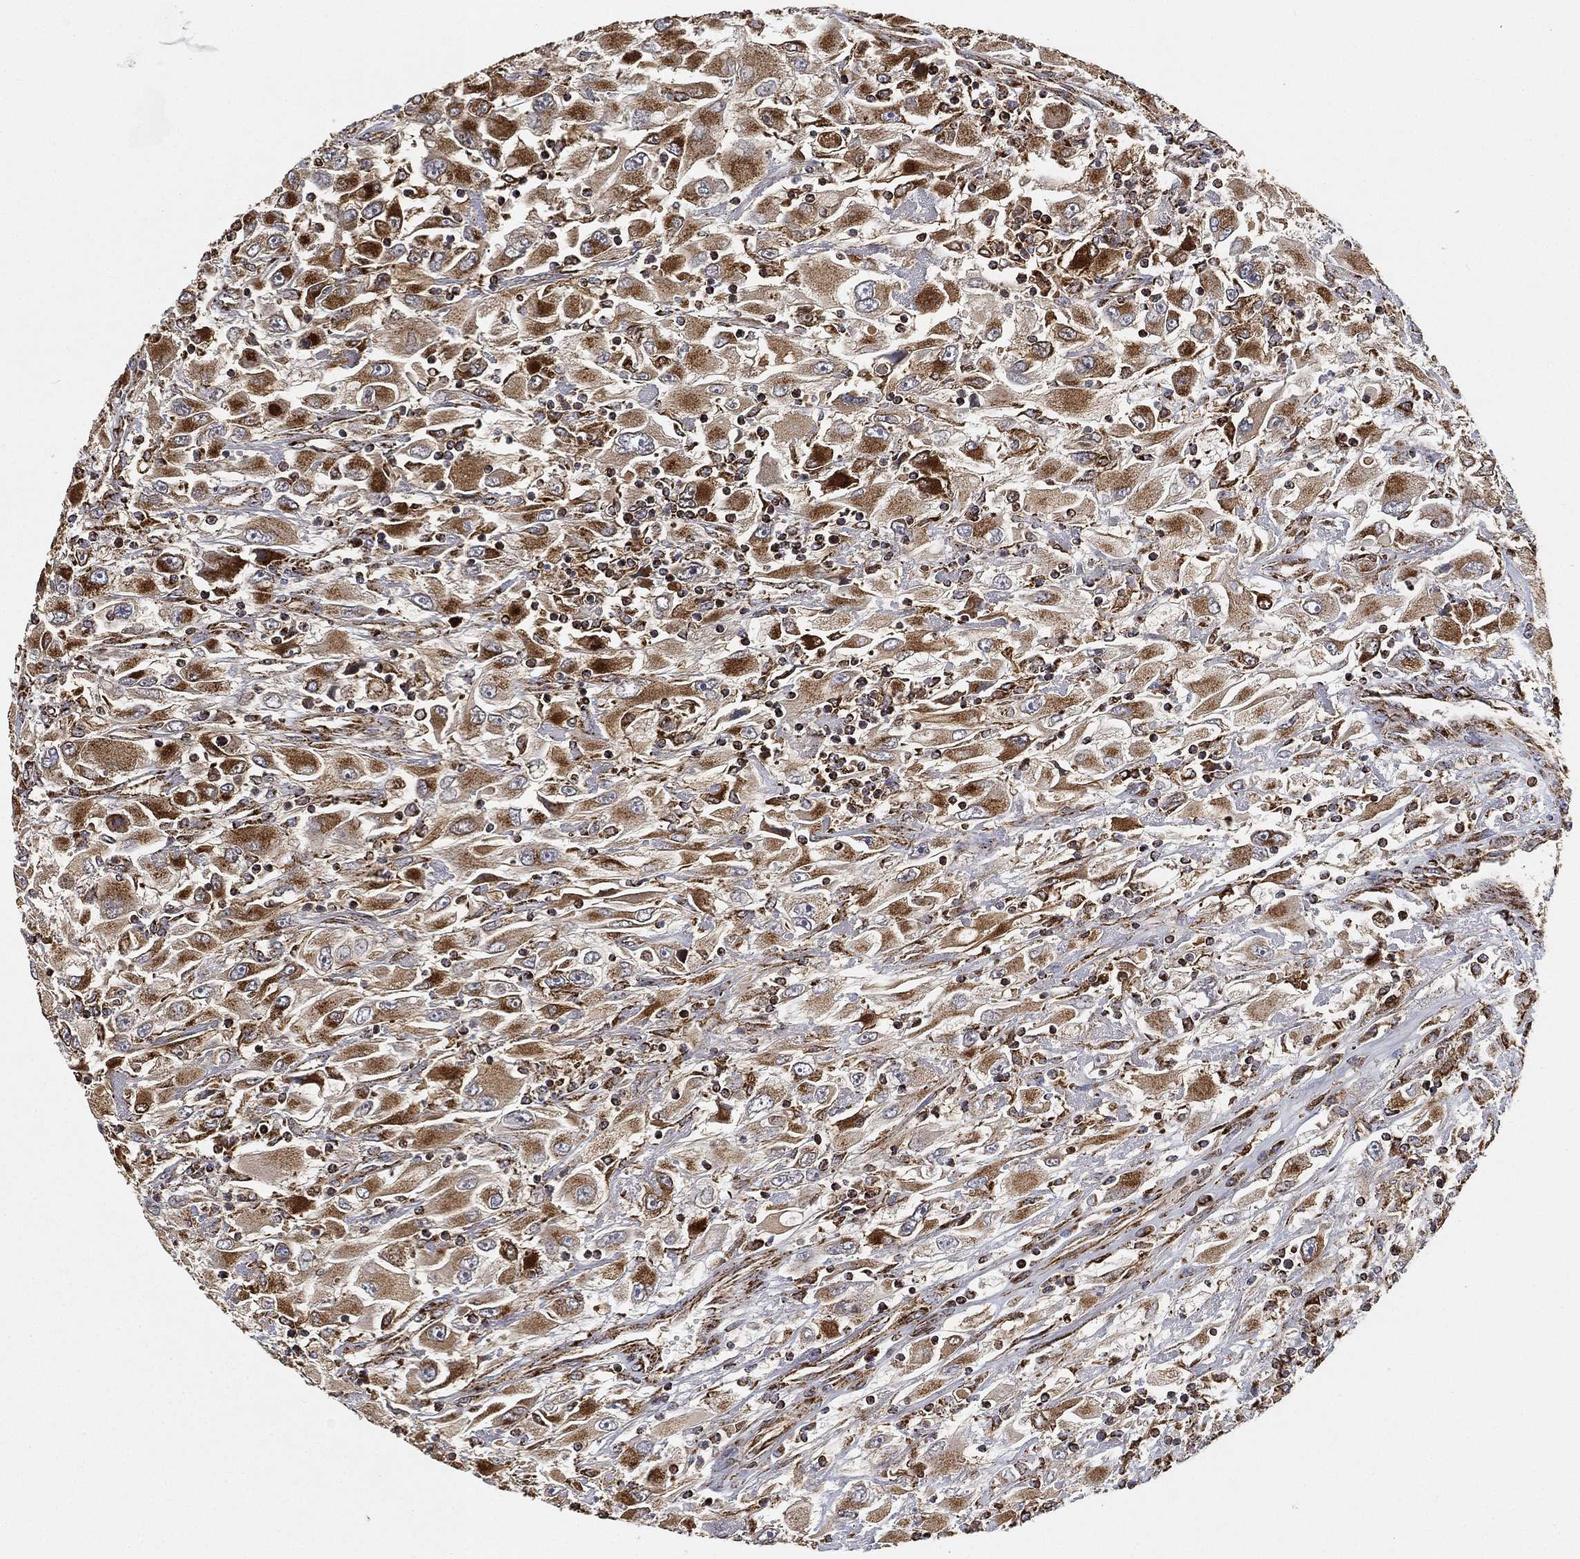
{"staining": {"intensity": "strong", "quantity": "25%-75%", "location": "cytoplasmic/membranous"}, "tissue": "renal cancer", "cell_type": "Tumor cells", "image_type": "cancer", "snomed": [{"axis": "morphology", "description": "Adenocarcinoma, NOS"}, {"axis": "topography", "description": "Kidney"}], "caption": "Renal adenocarcinoma stained with a protein marker demonstrates strong staining in tumor cells.", "gene": "SLC38A7", "patient": {"sex": "female", "age": 52}}